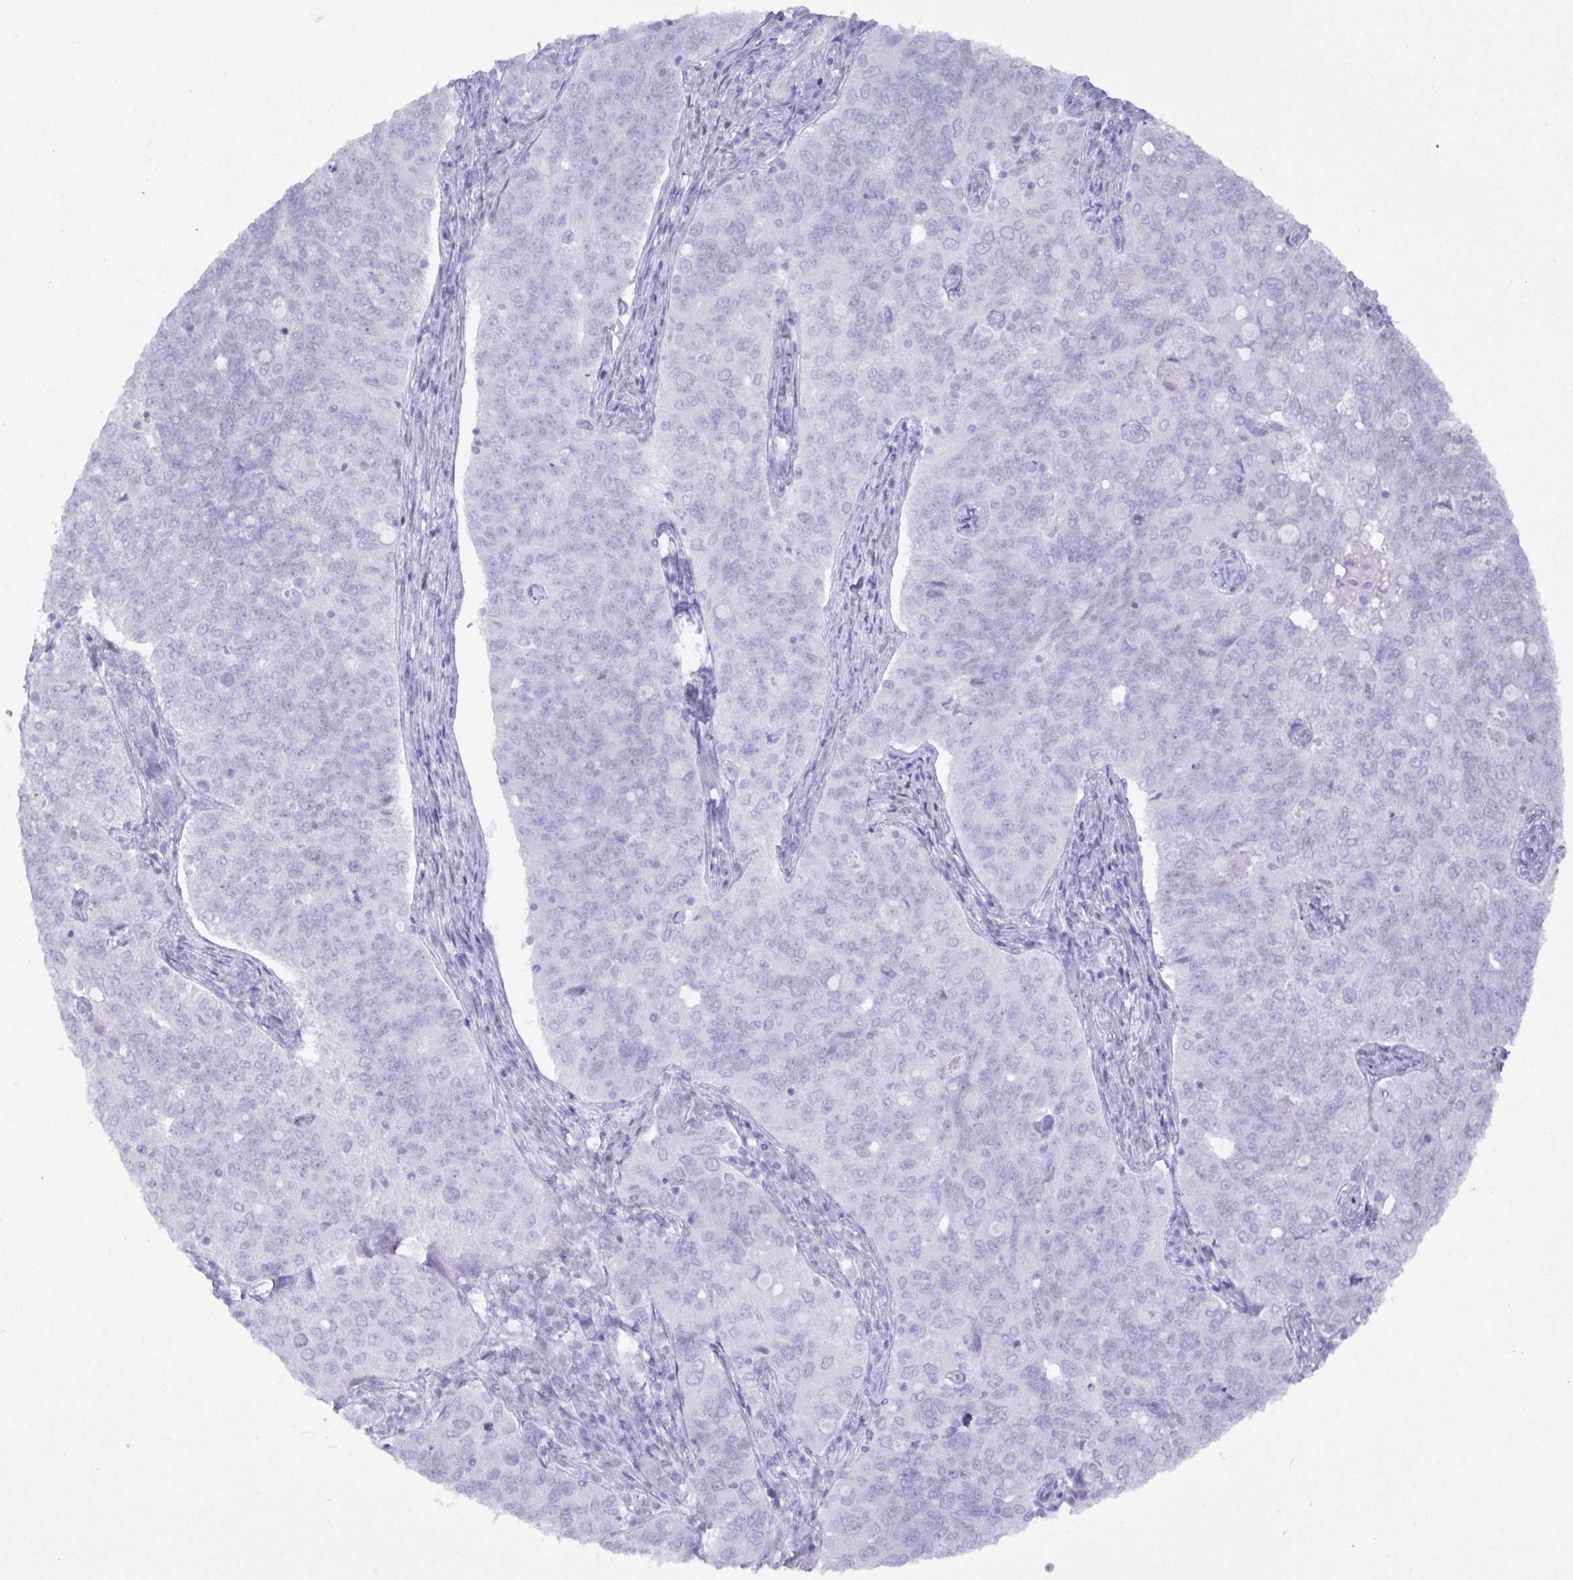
{"staining": {"intensity": "negative", "quantity": "none", "location": "none"}, "tissue": "endometrial cancer", "cell_type": "Tumor cells", "image_type": "cancer", "snomed": [{"axis": "morphology", "description": "Adenocarcinoma, NOS"}, {"axis": "topography", "description": "Endometrium"}], "caption": "Immunohistochemical staining of endometrial adenocarcinoma demonstrates no significant expression in tumor cells.", "gene": "C4orf33", "patient": {"sex": "female", "age": 43}}